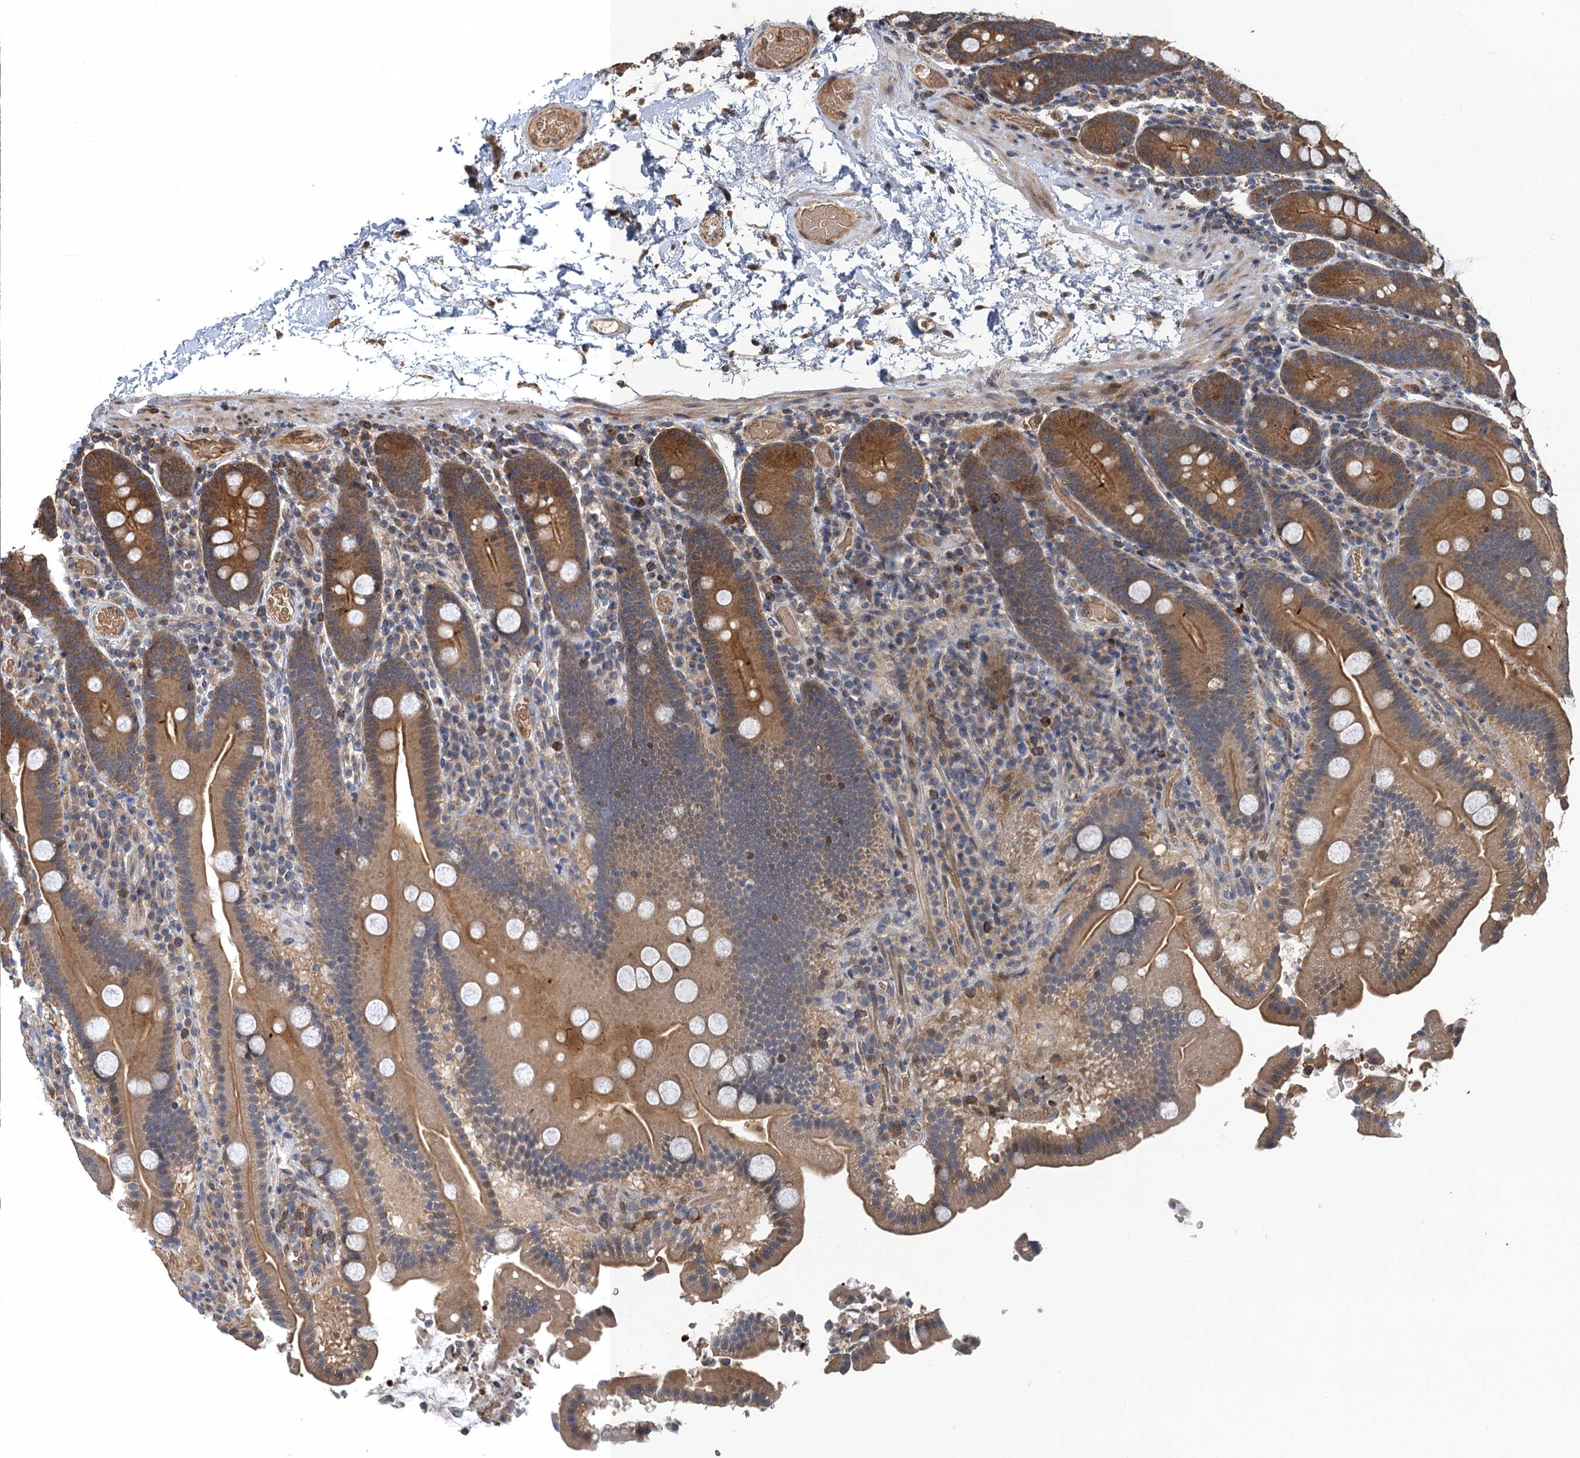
{"staining": {"intensity": "moderate", "quantity": "25%-75%", "location": "cytoplasmic/membranous"}, "tissue": "duodenum", "cell_type": "Glandular cells", "image_type": "normal", "snomed": [{"axis": "morphology", "description": "Normal tissue, NOS"}, {"axis": "topography", "description": "Duodenum"}], "caption": "Moderate cytoplasmic/membranous expression for a protein is appreciated in about 25%-75% of glandular cells of normal duodenum using IHC.", "gene": "SNX32", "patient": {"sex": "male", "age": 55}}